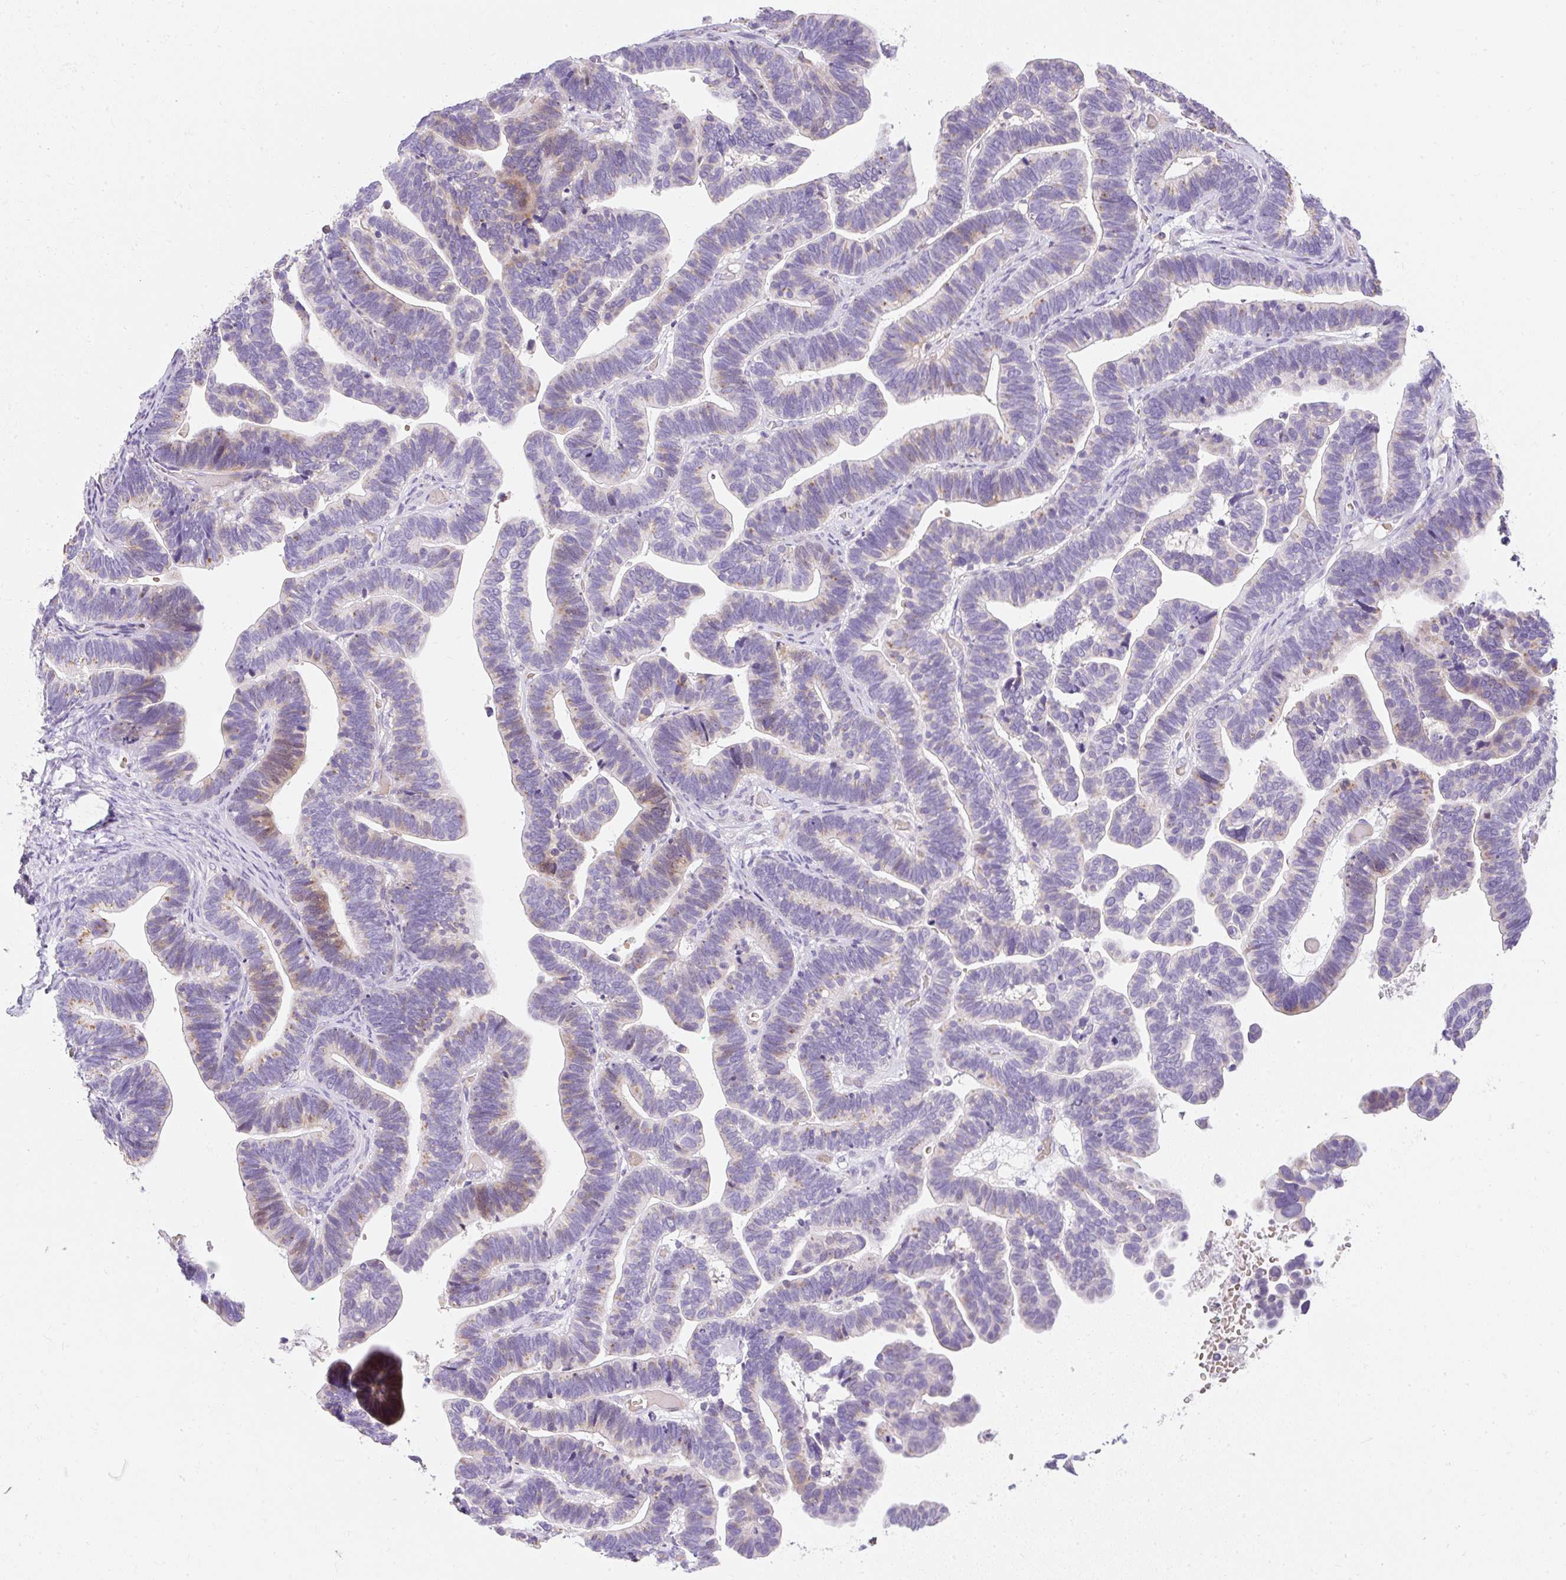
{"staining": {"intensity": "weak", "quantity": "25%-75%", "location": "cytoplasmic/membranous"}, "tissue": "ovarian cancer", "cell_type": "Tumor cells", "image_type": "cancer", "snomed": [{"axis": "morphology", "description": "Cystadenocarcinoma, serous, NOS"}, {"axis": "topography", "description": "Ovary"}], "caption": "Tumor cells display low levels of weak cytoplasmic/membranous staining in about 25%-75% of cells in human ovarian serous cystadenocarcinoma. (Brightfield microscopy of DAB IHC at high magnification).", "gene": "DTX4", "patient": {"sex": "female", "age": 56}}